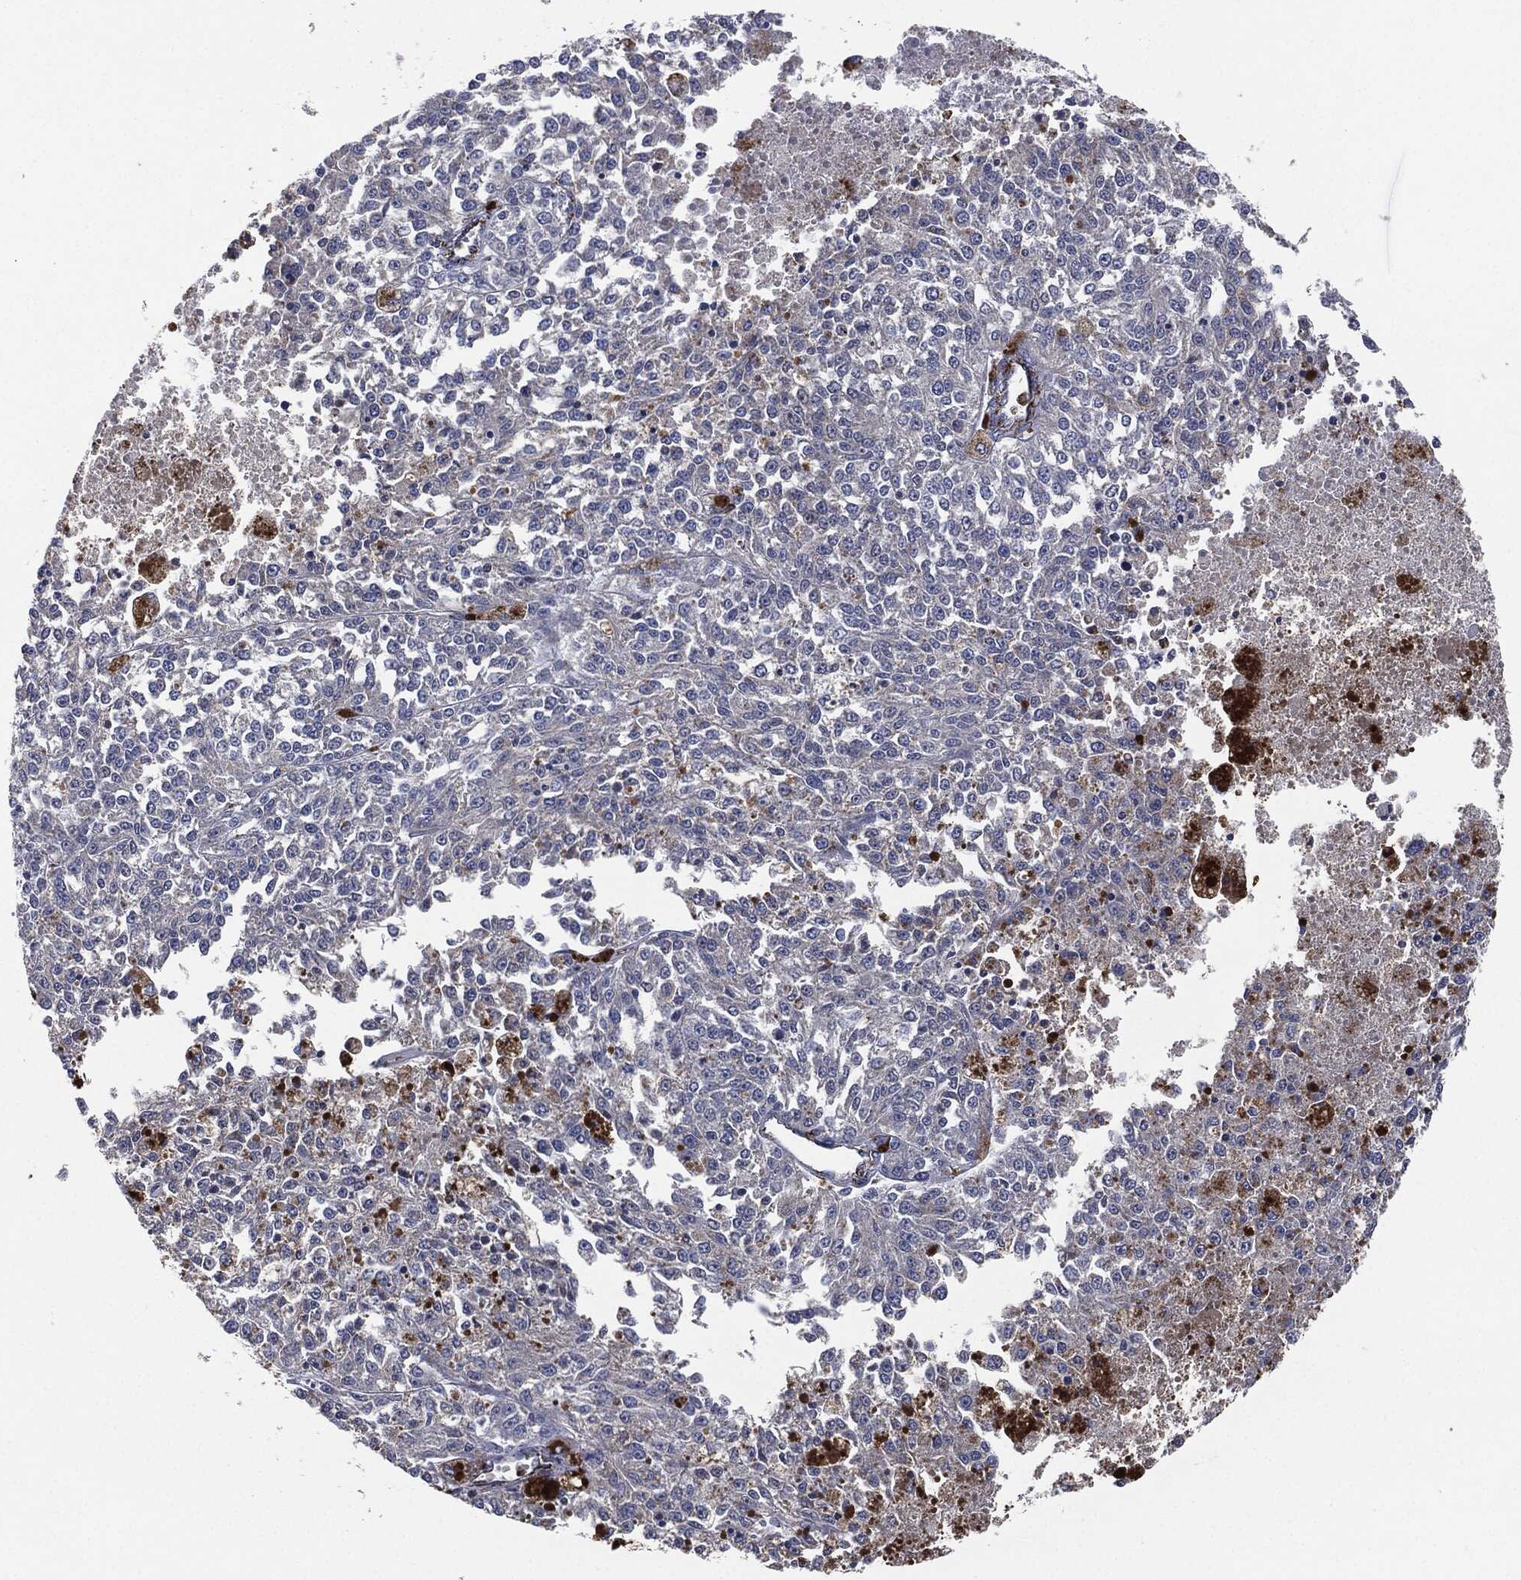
{"staining": {"intensity": "negative", "quantity": "none", "location": "none"}, "tissue": "melanoma", "cell_type": "Tumor cells", "image_type": "cancer", "snomed": [{"axis": "morphology", "description": "Malignant melanoma, Metastatic site"}, {"axis": "topography", "description": "Lymph node"}], "caption": "This is an IHC histopathology image of human malignant melanoma (metastatic site). There is no positivity in tumor cells.", "gene": "NDUFV2", "patient": {"sex": "female", "age": 64}}